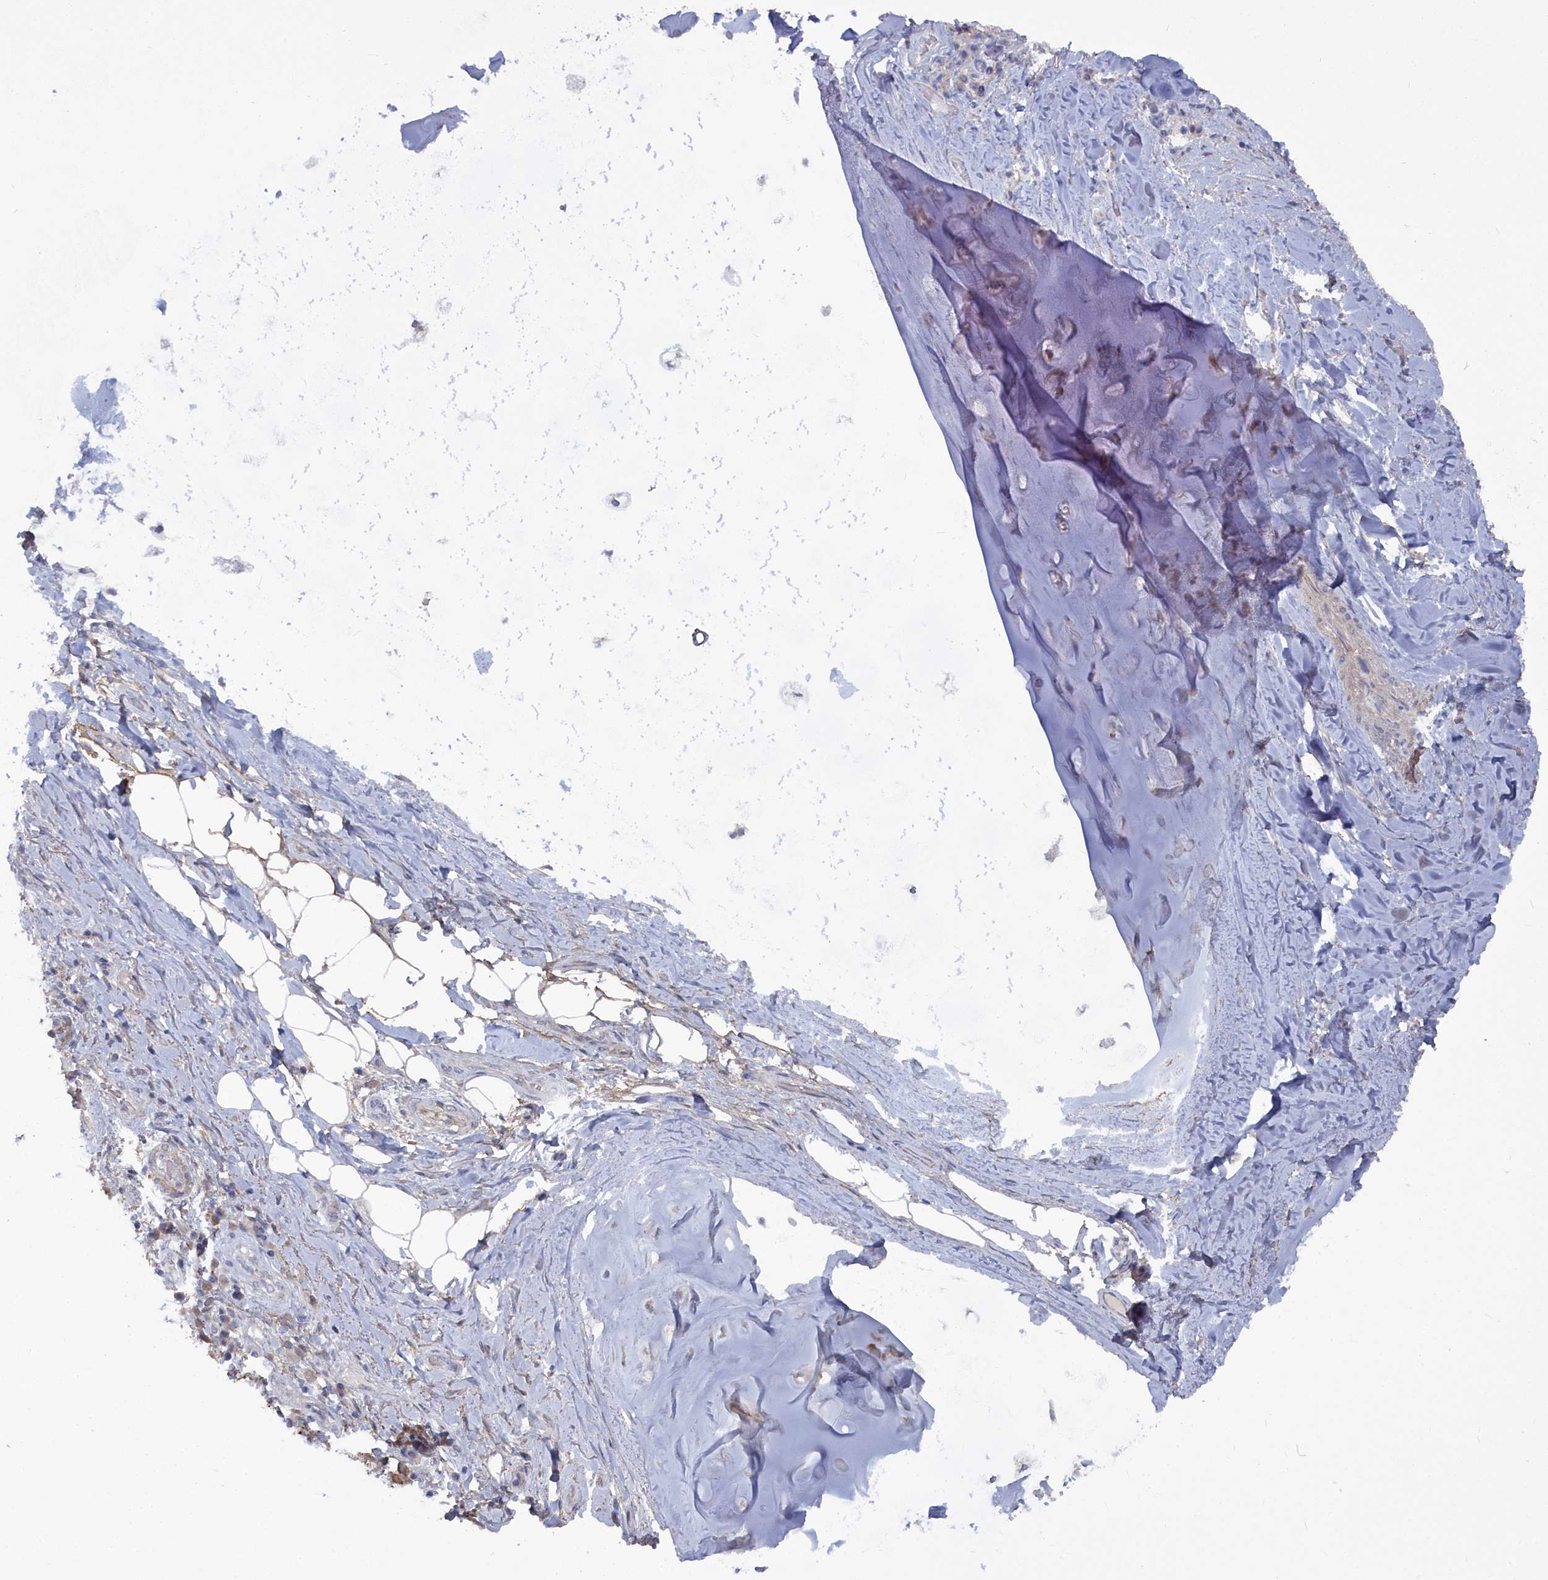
{"staining": {"intensity": "negative", "quantity": "none", "location": "none"}, "tissue": "adipose tissue", "cell_type": "Adipocytes", "image_type": "normal", "snomed": [{"axis": "morphology", "description": "Normal tissue, NOS"}, {"axis": "morphology", "description": "Squamous cell carcinoma, NOS"}, {"axis": "topography", "description": "Bronchus"}, {"axis": "topography", "description": "Lung"}], "caption": "Immunohistochemistry of normal human adipose tissue reveals no expression in adipocytes. (Brightfield microscopy of DAB (3,3'-diaminobenzidine) IHC at high magnification).", "gene": "SHISAL2A", "patient": {"sex": "male", "age": 64}}